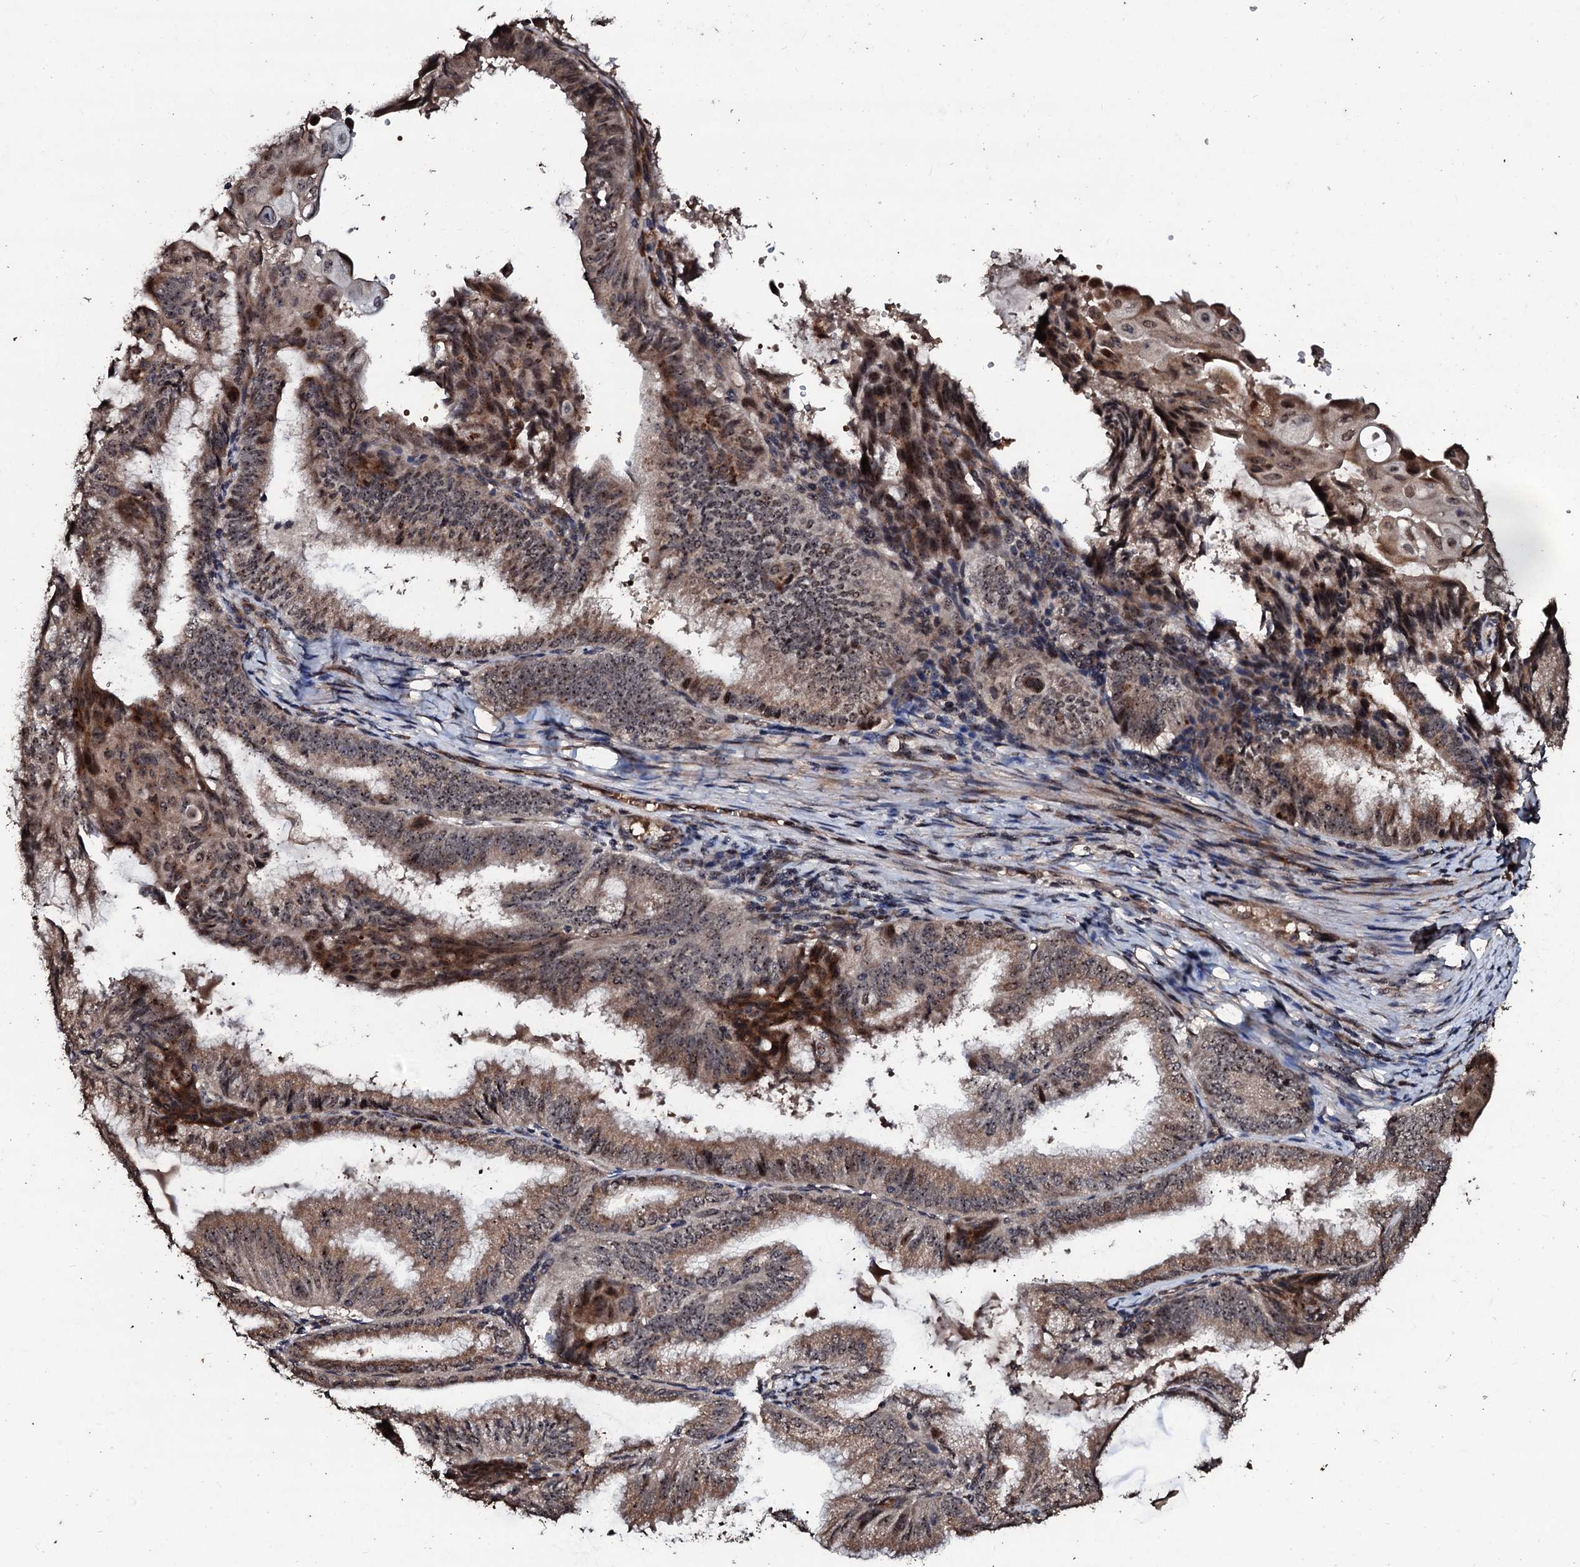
{"staining": {"intensity": "weak", "quantity": ">75%", "location": "cytoplasmic/membranous,nuclear"}, "tissue": "endometrial cancer", "cell_type": "Tumor cells", "image_type": "cancer", "snomed": [{"axis": "morphology", "description": "Adenocarcinoma, NOS"}, {"axis": "topography", "description": "Endometrium"}], "caption": "Tumor cells reveal low levels of weak cytoplasmic/membranous and nuclear positivity in about >75% of cells in endometrial cancer.", "gene": "SUPT7L", "patient": {"sex": "female", "age": 49}}